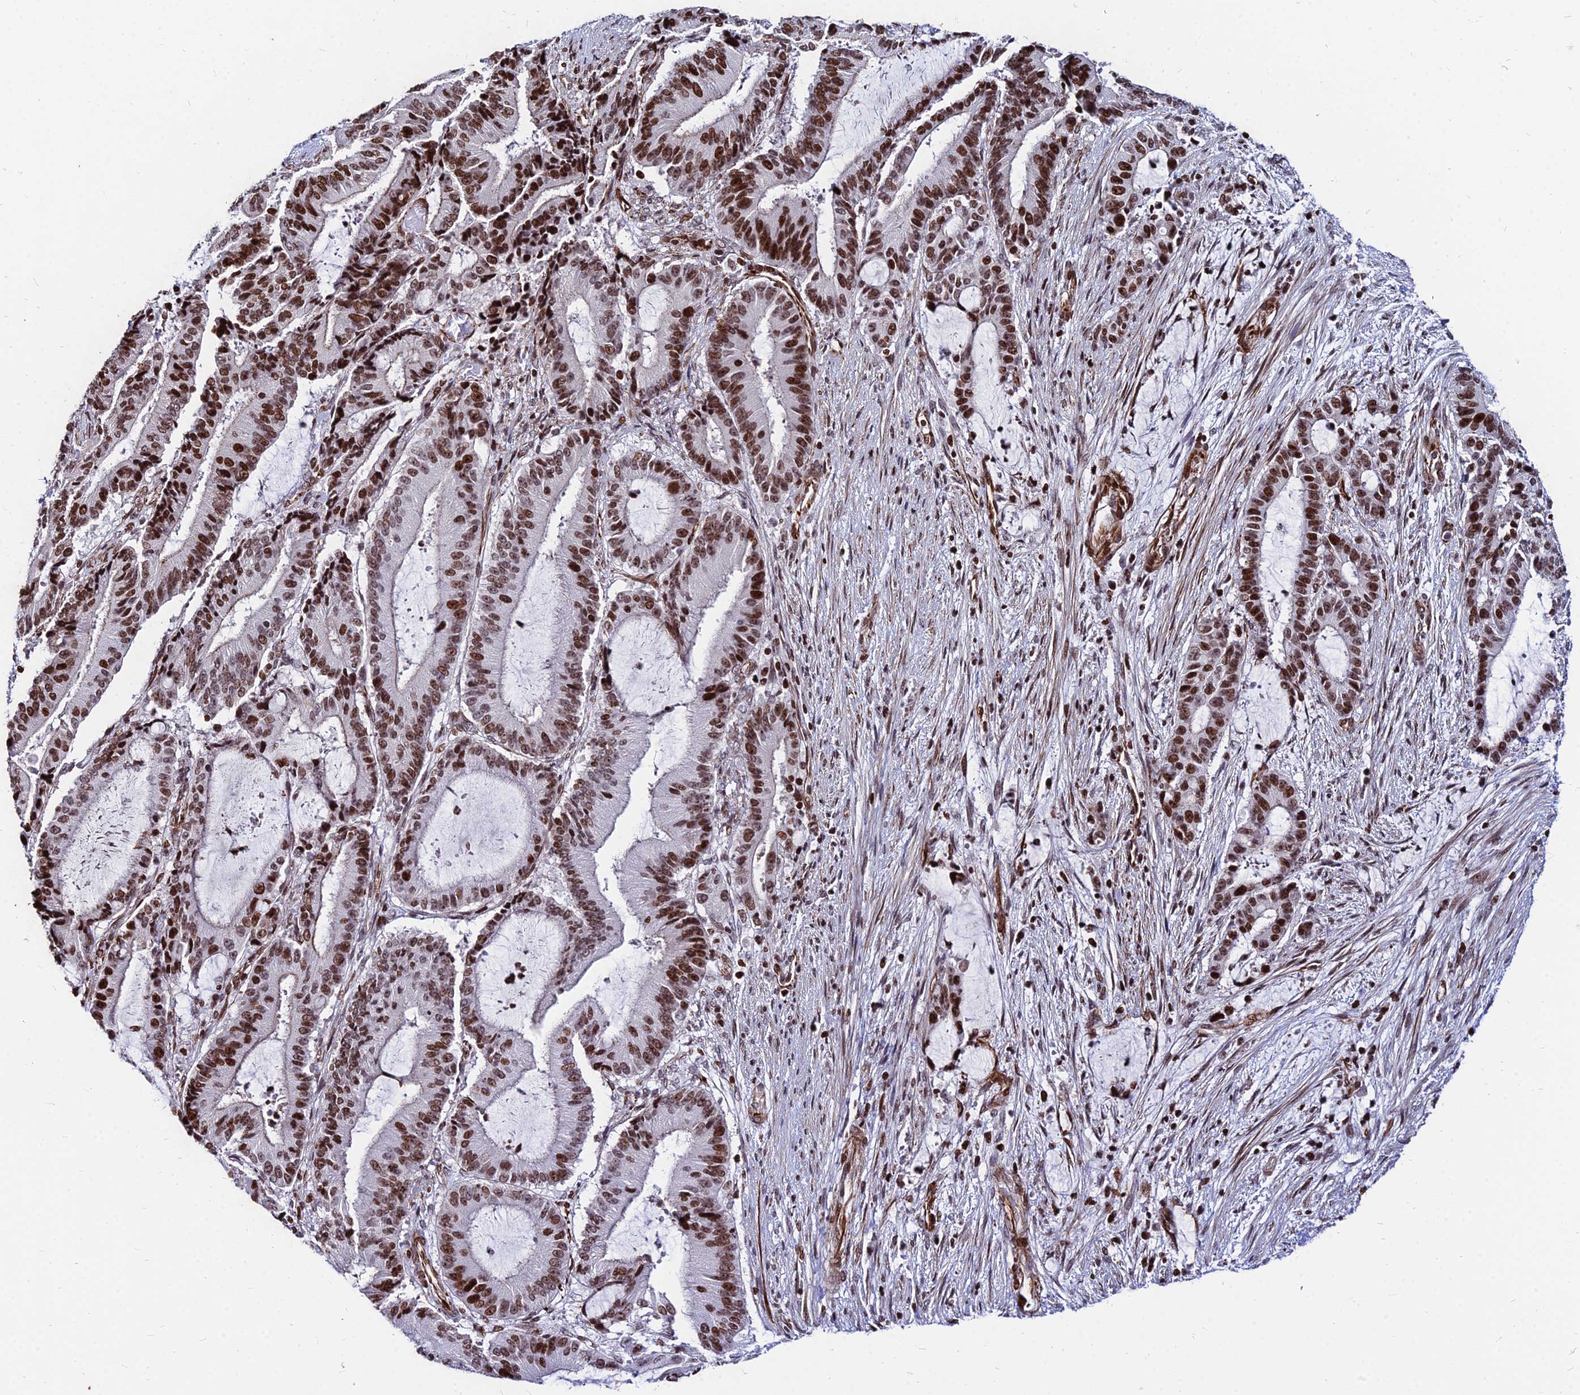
{"staining": {"intensity": "strong", "quantity": ">75%", "location": "nuclear"}, "tissue": "liver cancer", "cell_type": "Tumor cells", "image_type": "cancer", "snomed": [{"axis": "morphology", "description": "Normal tissue, NOS"}, {"axis": "morphology", "description": "Cholangiocarcinoma"}, {"axis": "topography", "description": "Liver"}, {"axis": "topography", "description": "Peripheral nerve tissue"}], "caption": "Human cholangiocarcinoma (liver) stained with a protein marker demonstrates strong staining in tumor cells.", "gene": "NYAP2", "patient": {"sex": "female", "age": 73}}